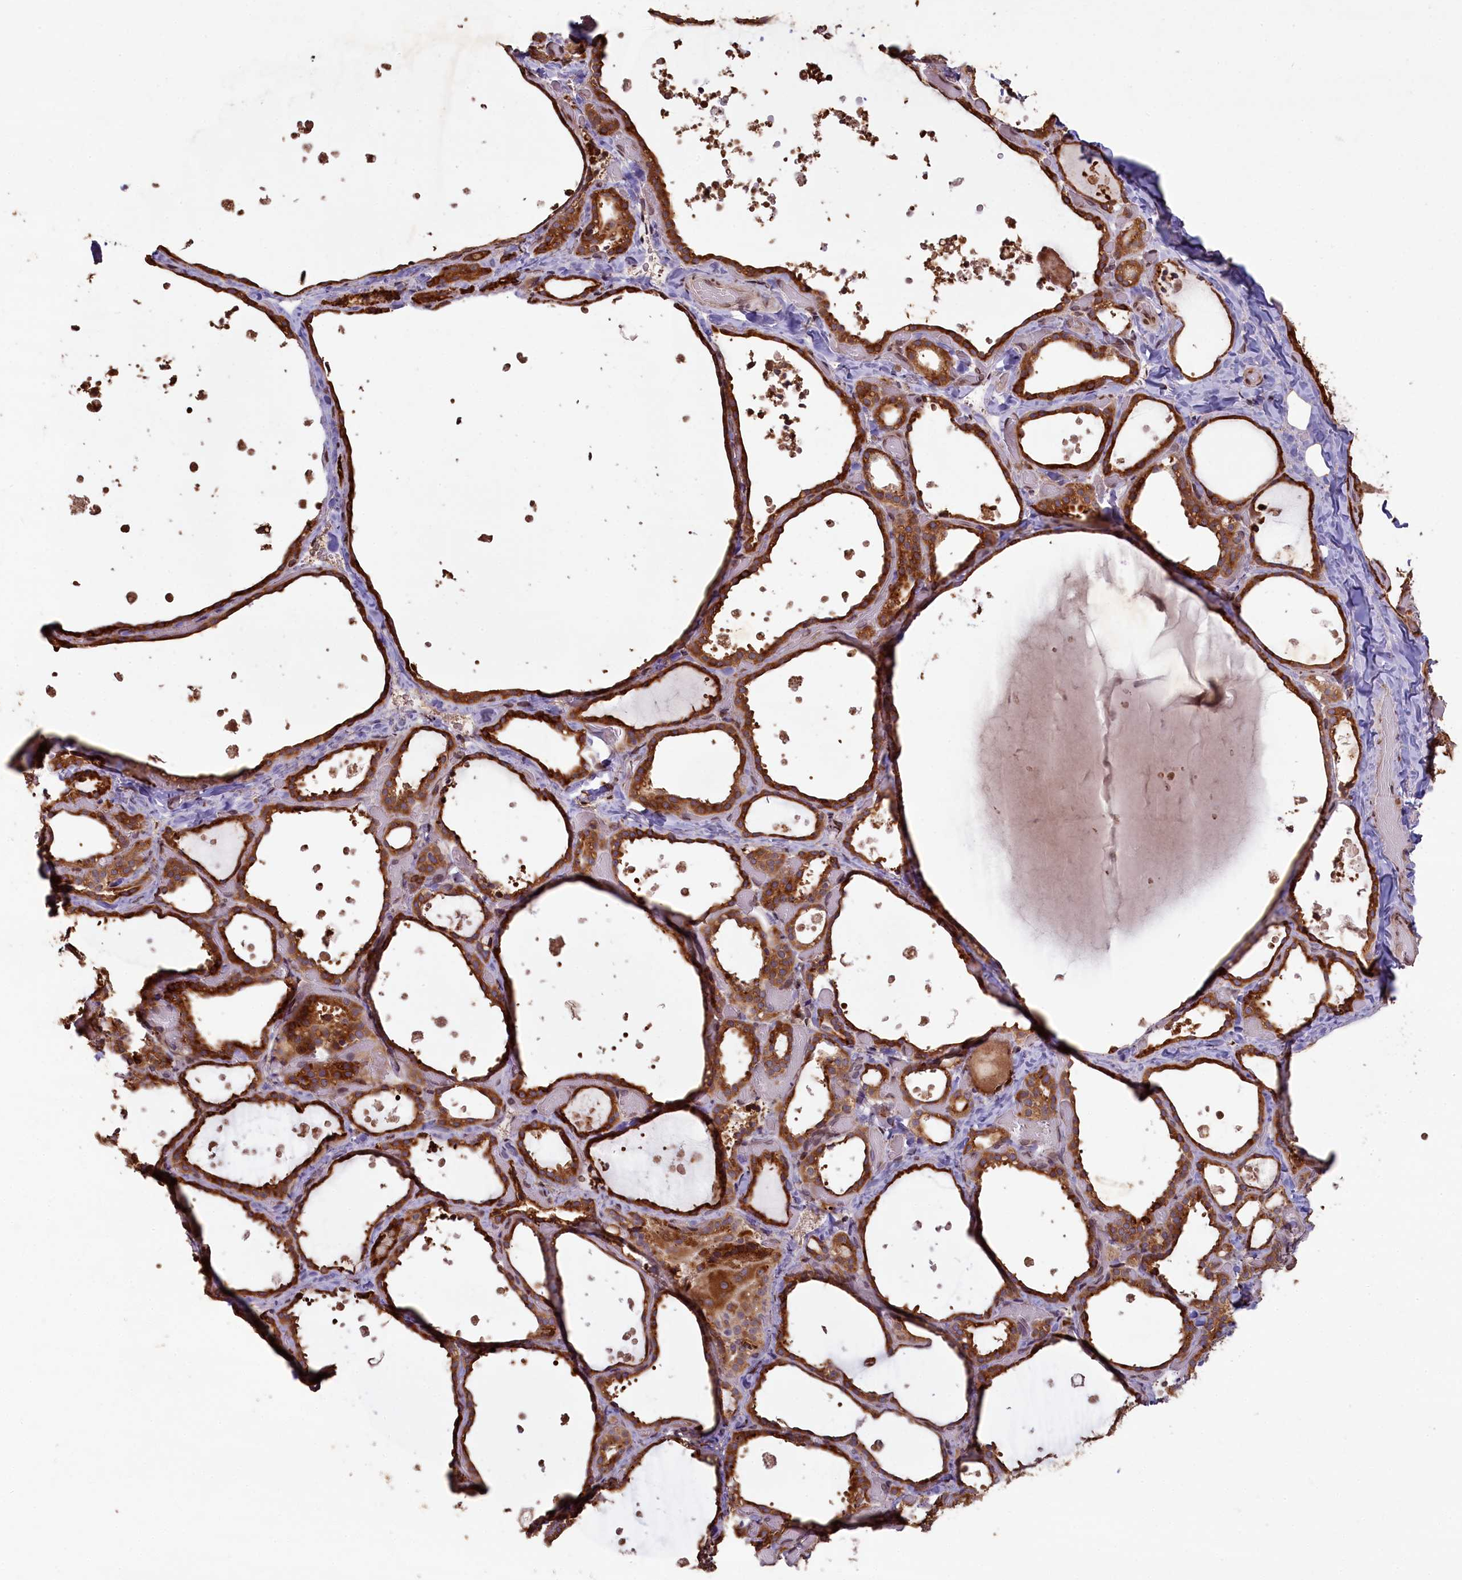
{"staining": {"intensity": "strong", "quantity": ">75%", "location": "cytoplasmic/membranous"}, "tissue": "thyroid gland", "cell_type": "Glandular cells", "image_type": "normal", "snomed": [{"axis": "morphology", "description": "Normal tissue, NOS"}, {"axis": "topography", "description": "Thyroid gland"}], "caption": "Immunohistochemistry micrograph of unremarkable human thyroid gland stained for a protein (brown), which exhibits high levels of strong cytoplasmic/membranous staining in approximately >75% of glandular cells.", "gene": "SLC38A7", "patient": {"sex": "female", "age": 44}}